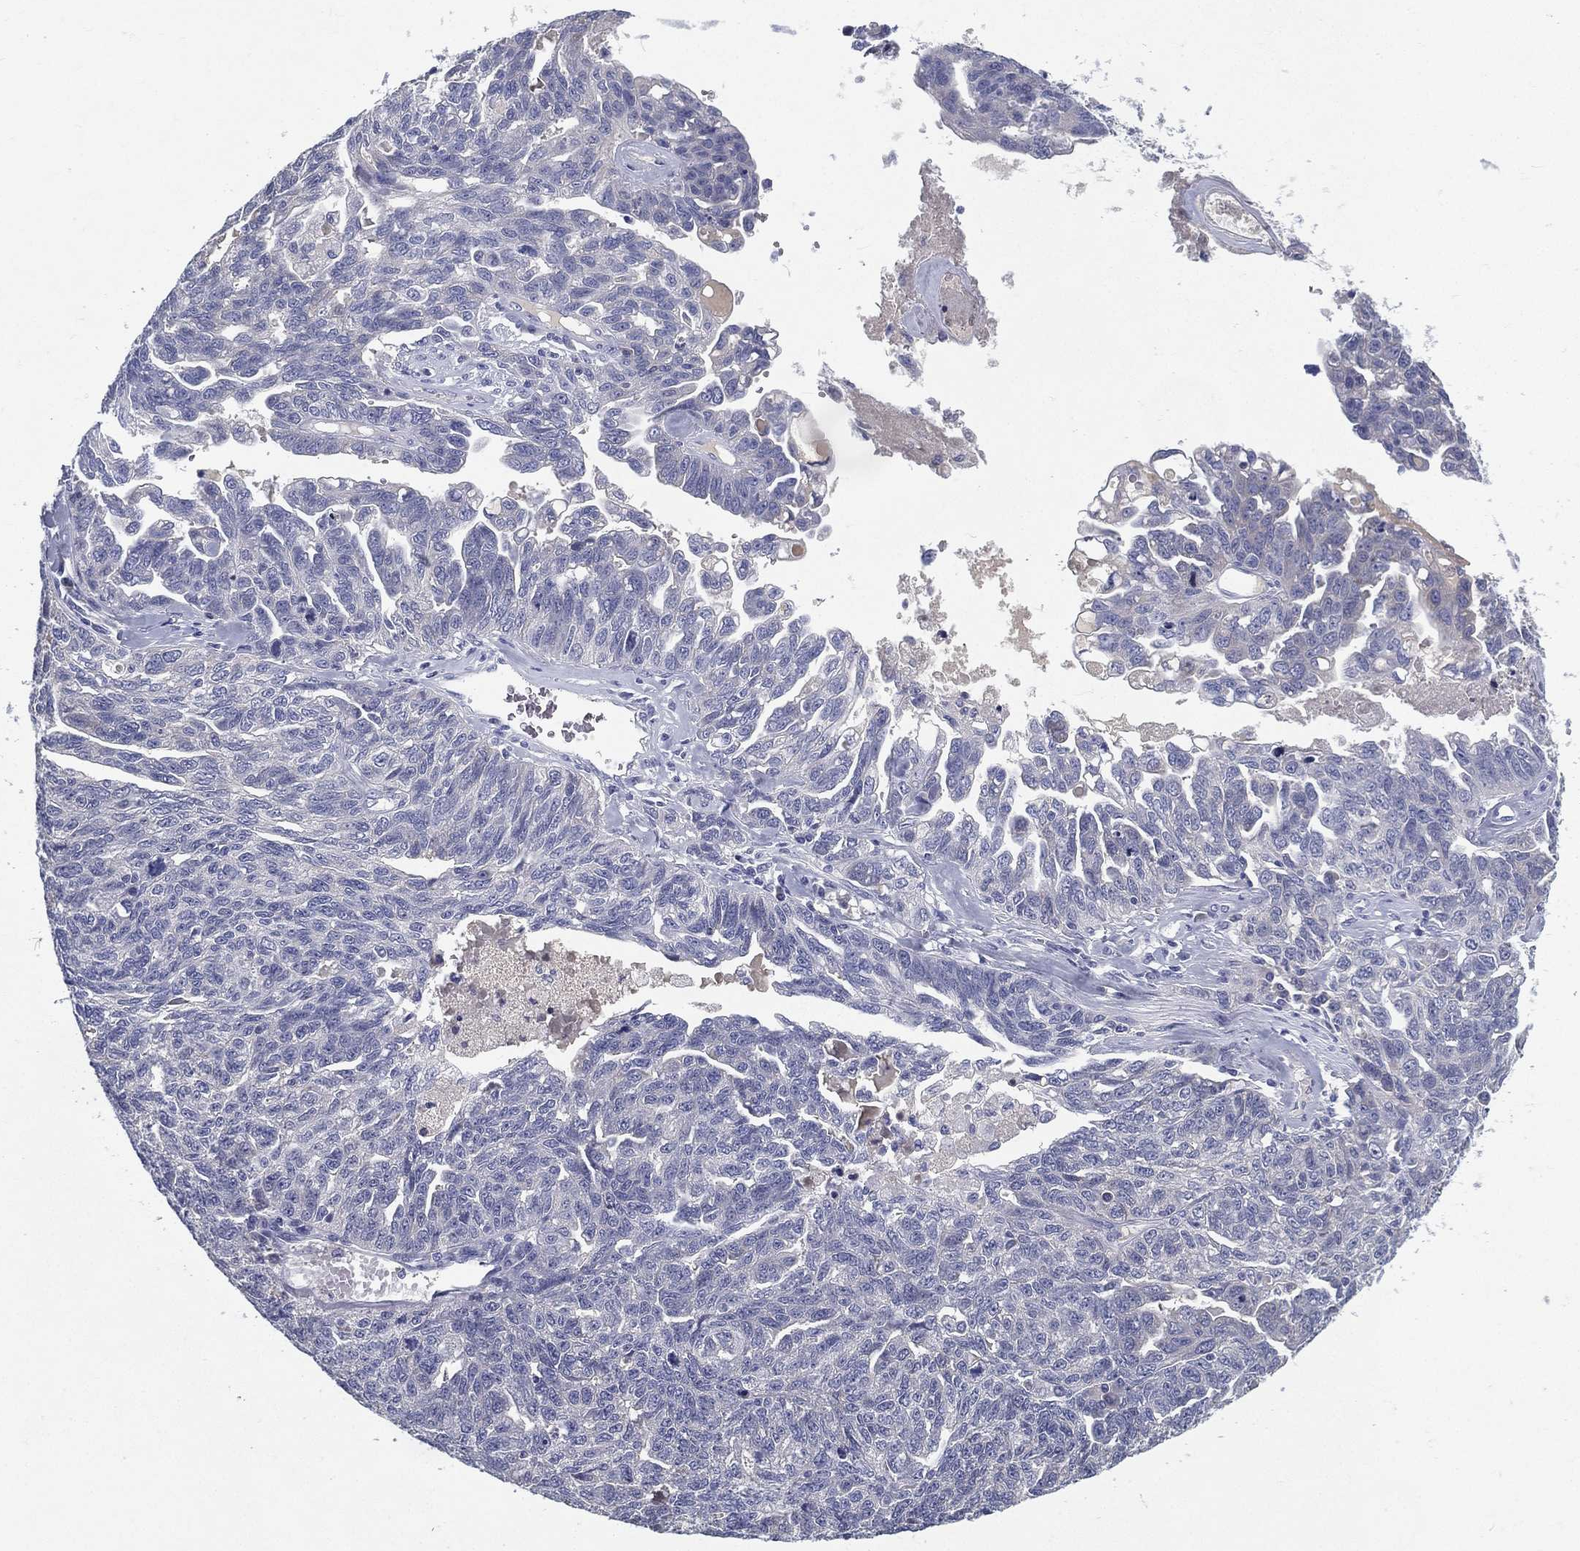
{"staining": {"intensity": "negative", "quantity": "none", "location": "none"}, "tissue": "ovarian cancer", "cell_type": "Tumor cells", "image_type": "cancer", "snomed": [{"axis": "morphology", "description": "Cystadenocarcinoma, serous, NOS"}, {"axis": "topography", "description": "Ovary"}], "caption": "IHC of serous cystadenocarcinoma (ovarian) demonstrates no staining in tumor cells.", "gene": "RGS13", "patient": {"sex": "female", "age": 71}}